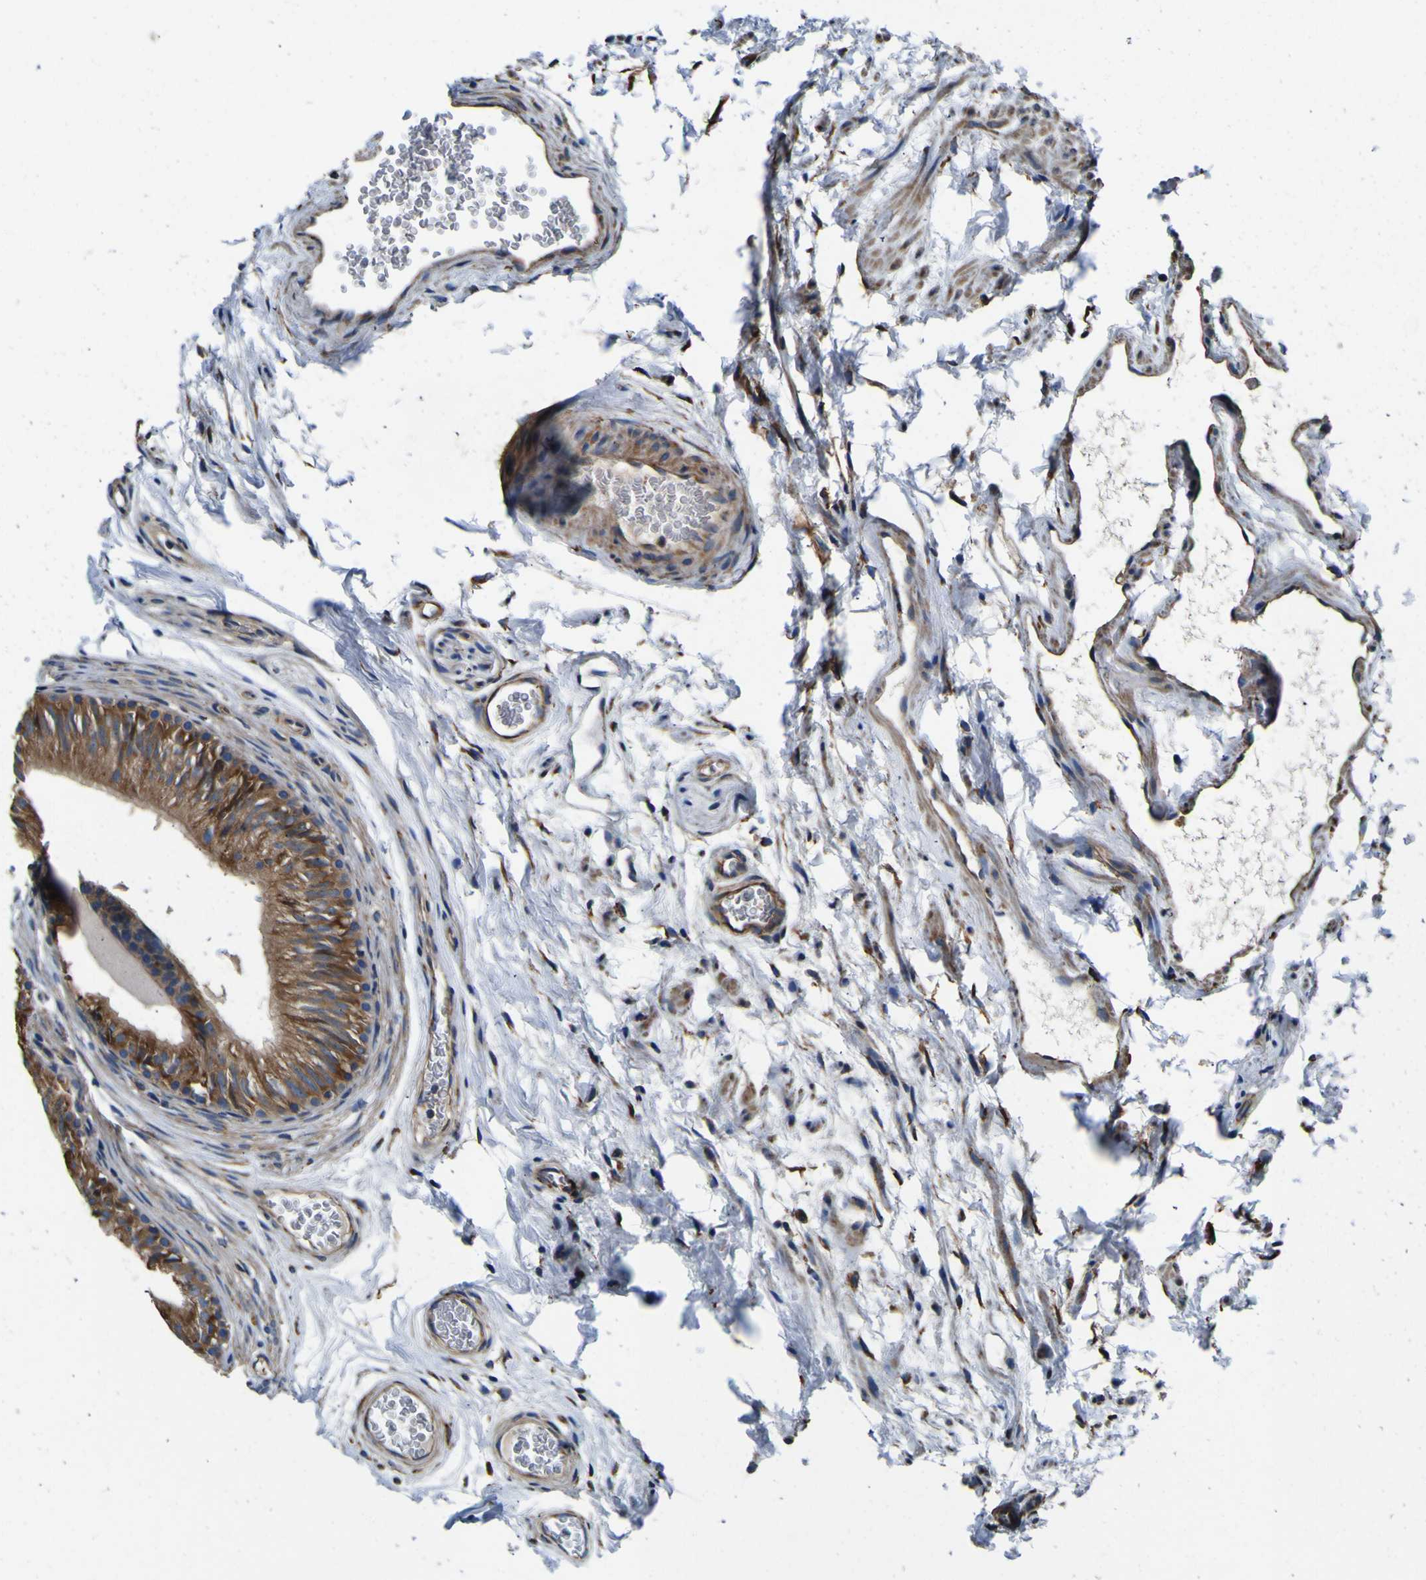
{"staining": {"intensity": "strong", "quantity": ">75%", "location": "cytoplasmic/membranous"}, "tissue": "epididymis", "cell_type": "Glandular cells", "image_type": "normal", "snomed": [{"axis": "morphology", "description": "Normal tissue, NOS"}, {"axis": "topography", "description": "Epididymis"}], "caption": "A brown stain highlights strong cytoplasmic/membranous staining of a protein in glandular cells of normal human epididymis. Using DAB (3,3'-diaminobenzidine) (brown) and hematoxylin (blue) stains, captured at high magnification using brightfield microscopy.", "gene": "INPP5A", "patient": {"sex": "male", "age": 36}}